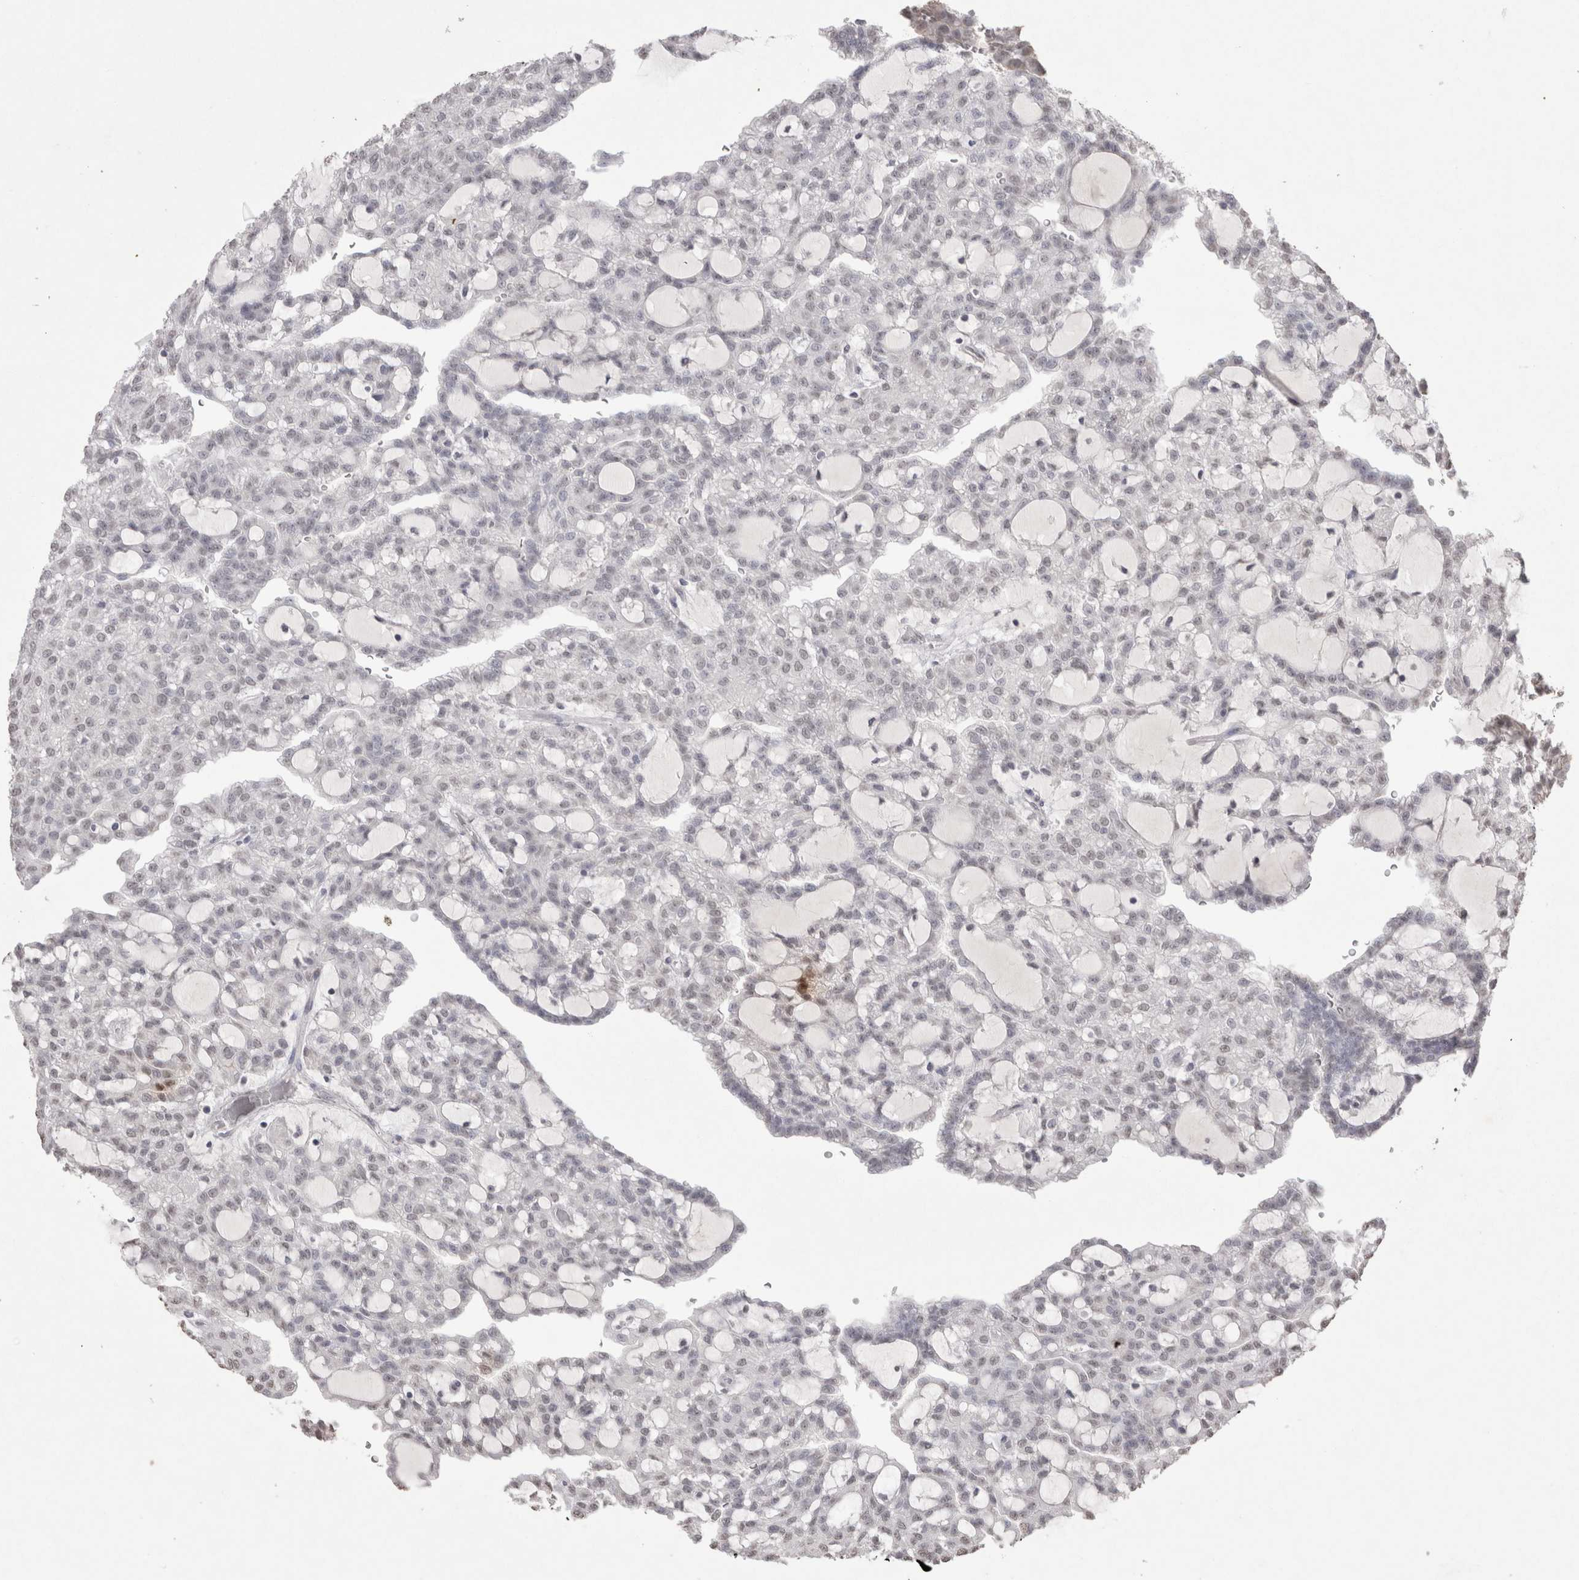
{"staining": {"intensity": "weak", "quantity": "<25%", "location": "nuclear"}, "tissue": "renal cancer", "cell_type": "Tumor cells", "image_type": "cancer", "snomed": [{"axis": "morphology", "description": "Adenocarcinoma, NOS"}, {"axis": "topography", "description": "Kidney"}], "caption": "The photomicrograph shows no significant positivity in tumor cells of renal cancer.", "gene": "DDX4", "patient": {"sex": "male", "age": 63}}